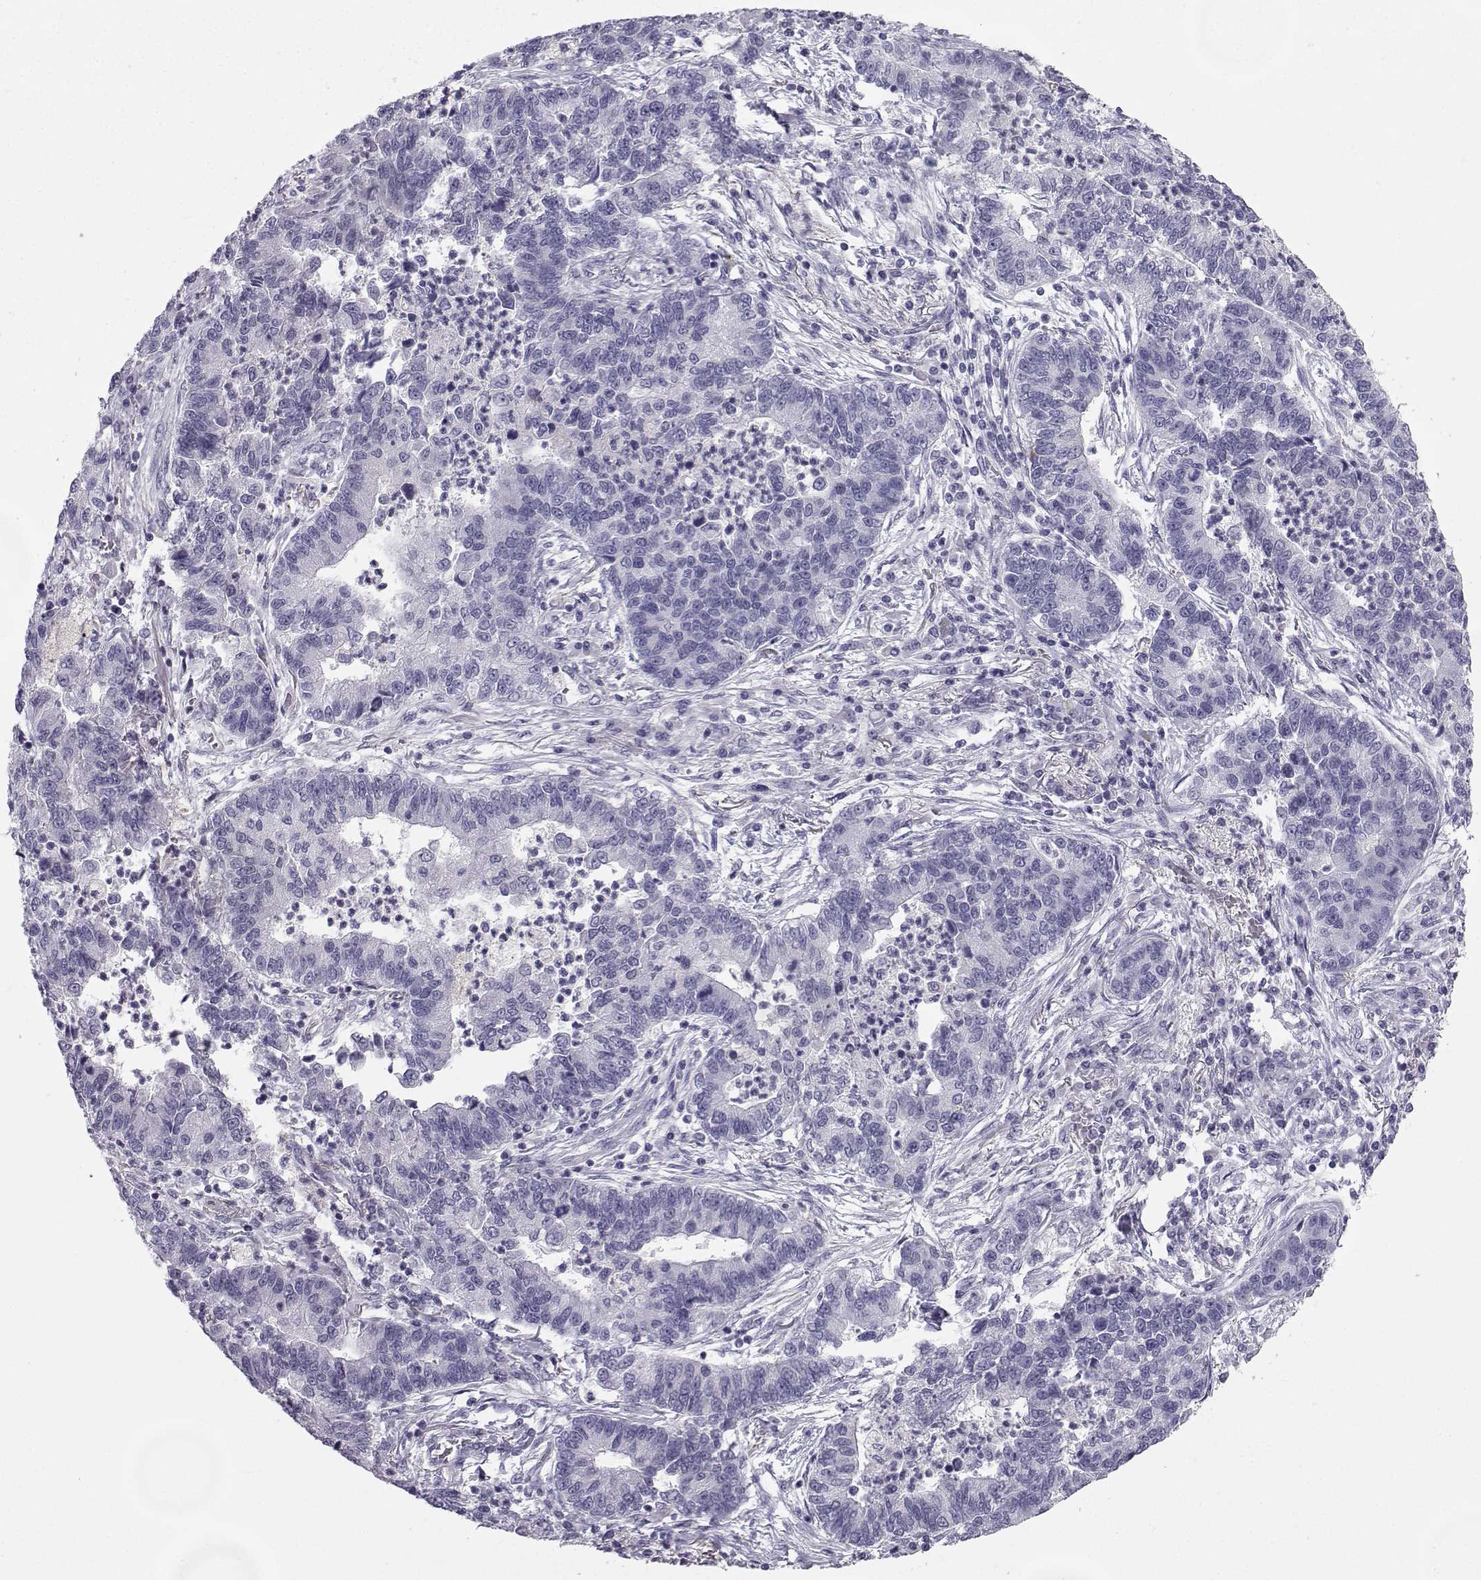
{"staining": {"intensity": "negative", "quantity": "none", "location": "none"}, "tissue": "lung cancer", "cell_type": "Tumor cells", "image_type": "cancer", "snomed": [{"axis": "morphology", "description": "Adenocarcinoma, NOS"}, {"axis": "topography", "description": "Lung"}], "caption": "Immunohistochemistry photomicrograph of lung cancer stained for a protein (brown), which demonstrates no expression in tumor cells.", "gene": "SYCE1", "patient": {"sex": "female", "age": 57}}